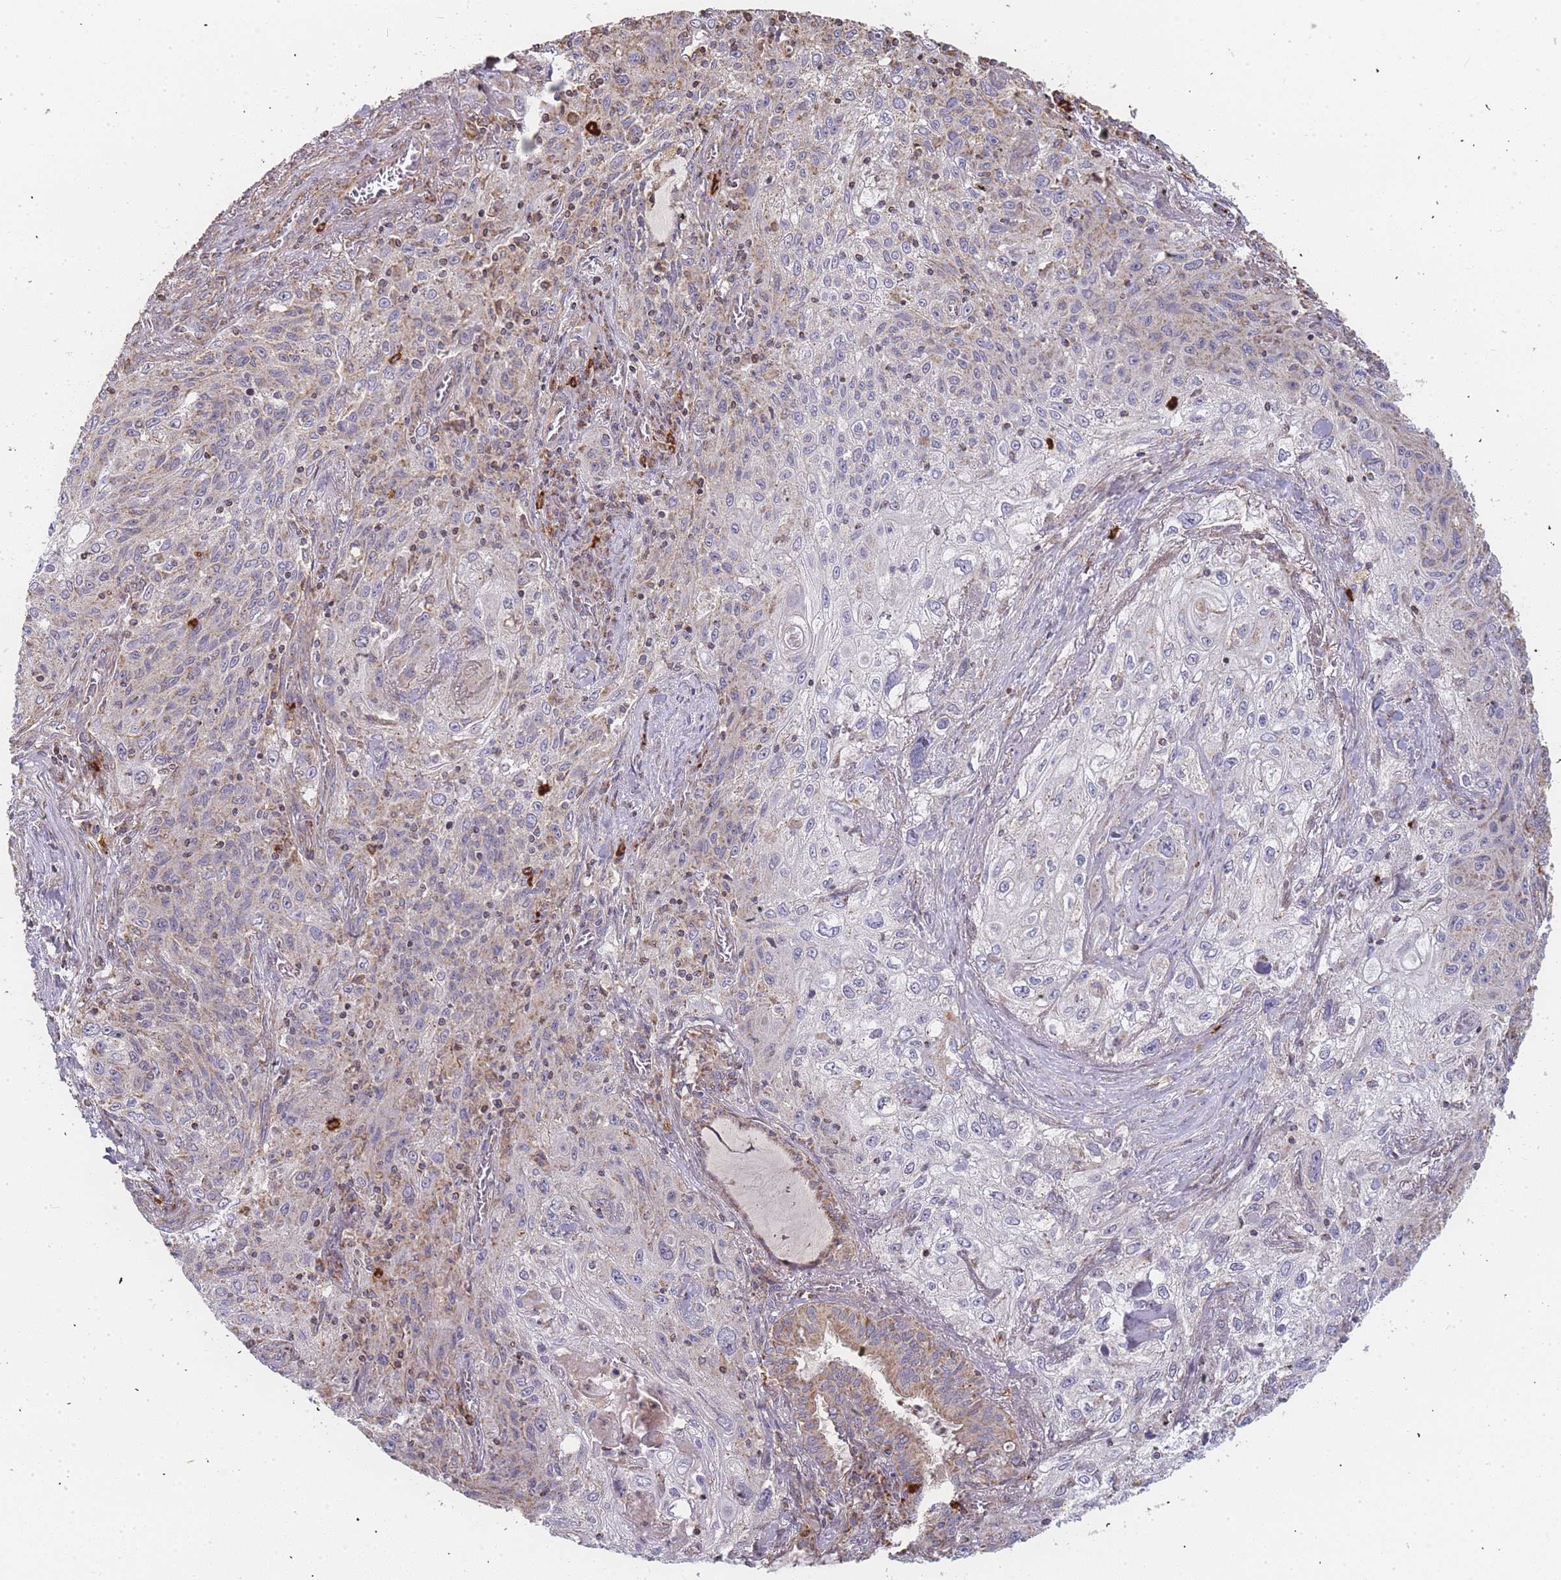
{"staining": {"intensity": "weak", "quantity": "<25%", "location": "cytoplasmic/membranous"}, "tissue": "lung cancer", "cell_type": "Tumor cells", "image_type": "cancer", "snomed": [{"axis": "morphology", "description": "Squamous cell carcinoma, NOS"}, {"axis": "topography", "description": "Lung"}], "caption": "DAB (3,3'-diaminobenzidine) immunohistochemical staining of squamous cell carcinoma (lung) exhibits no significant expression in tumor cells.", "gene": "ADCY9", "patient": {"sex": "female", "age": 69}}